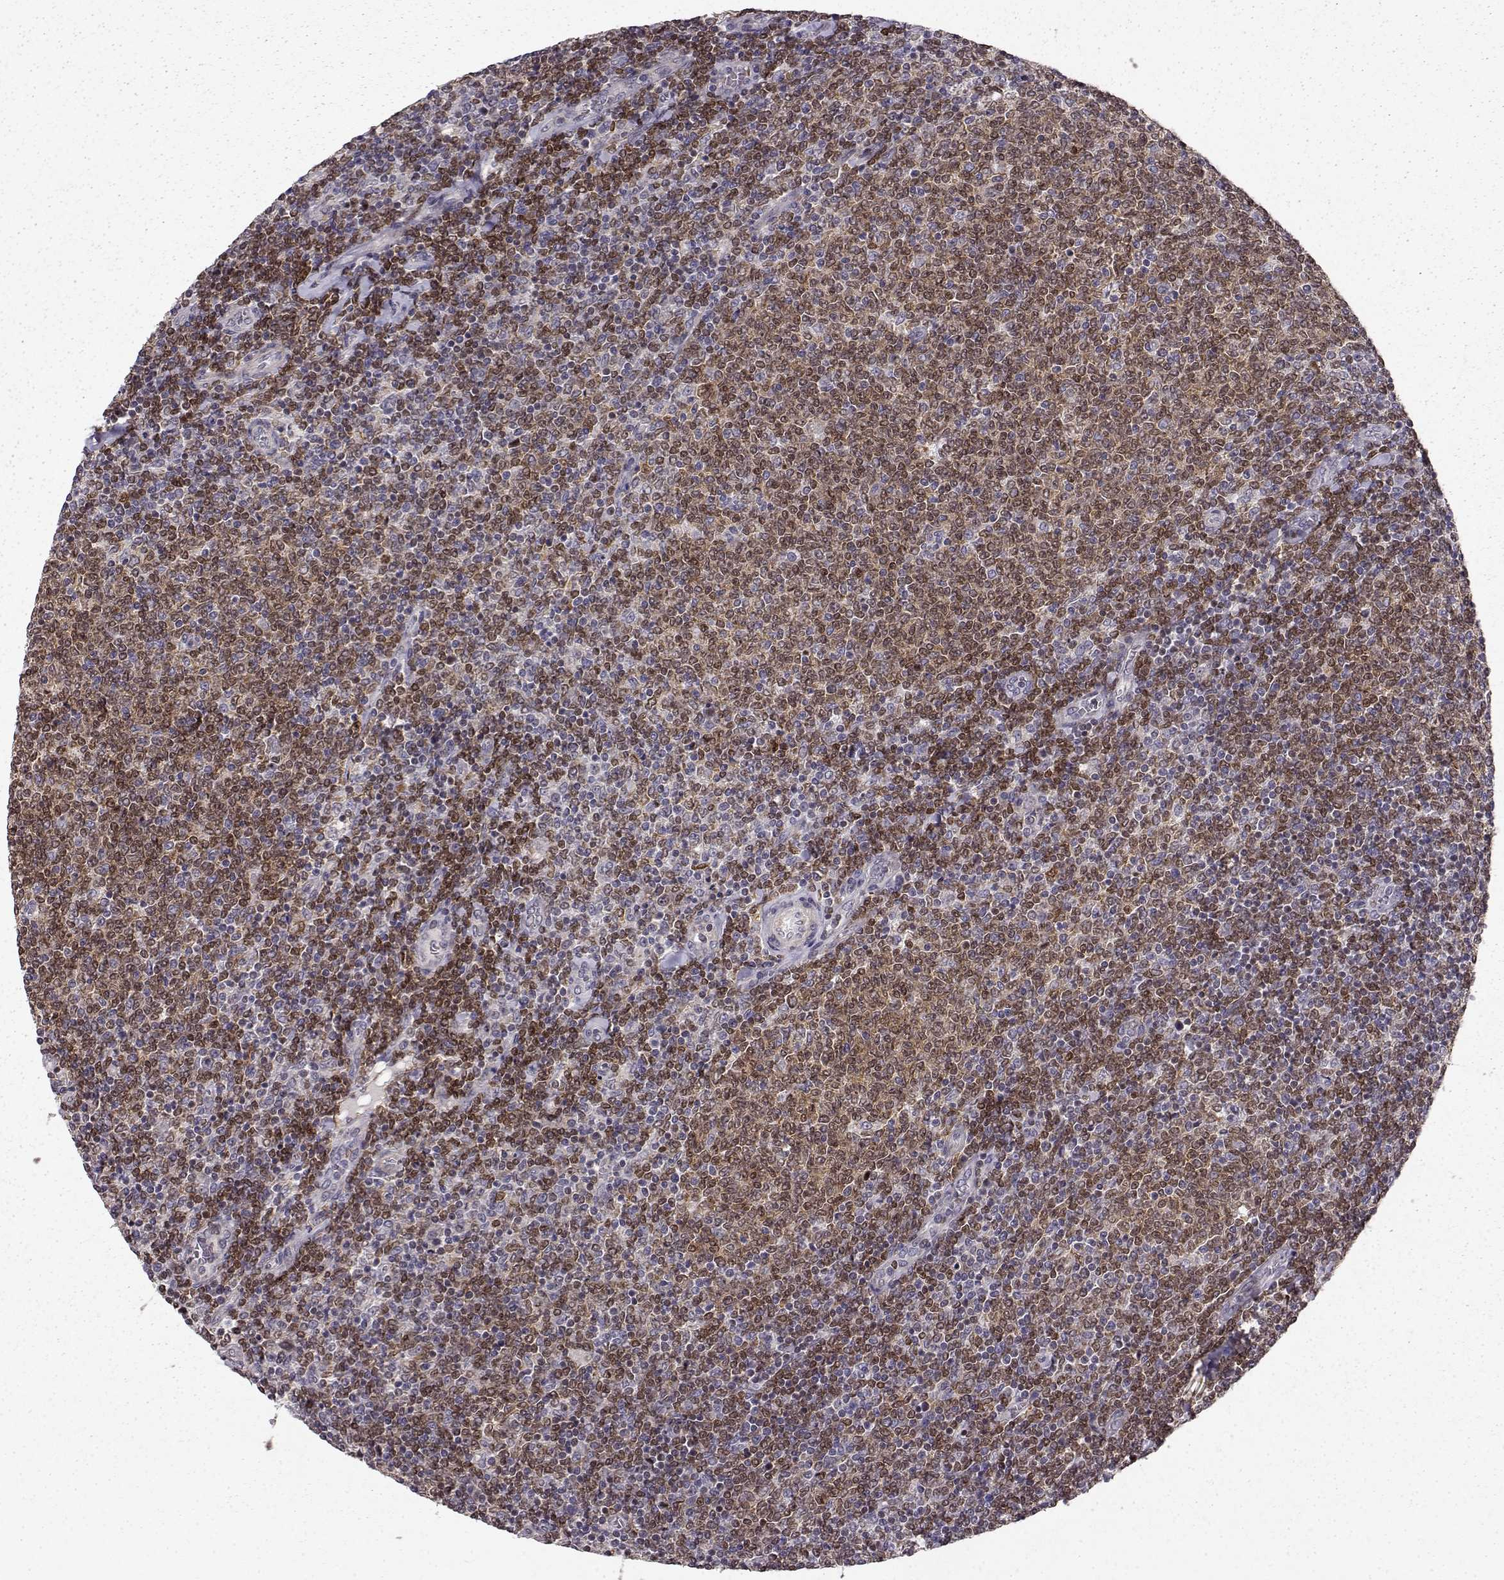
{"staining": {"intensity": "strong", "quantity": "25%-75%", "location": "nuclear"}, "tissue": "lymphoma", "cell_type": "Tumor cells", "image_type": "cancer", "snomed": [{"axis": "morphology", "description": "Malignant lymphoma, non-Hodgkin's type, Low grade"}, {"axis": "topography", "description": "Lymph node"}], "caption": "Immunohistochemical staining of malignant lymphoma, non-Hodgkin's type (low-grade) reveals strong nuclear protein expression in approximately 25%-75% of tumor cells. The protein of interest is stained brown, and the nuclei are stained in blue (DAB (3,3'-diaminobenzidine) IHC with brightfield microscopy, high magnification).", "gene": "BACH2", "patient": {"sex": "male", "age": 52}}